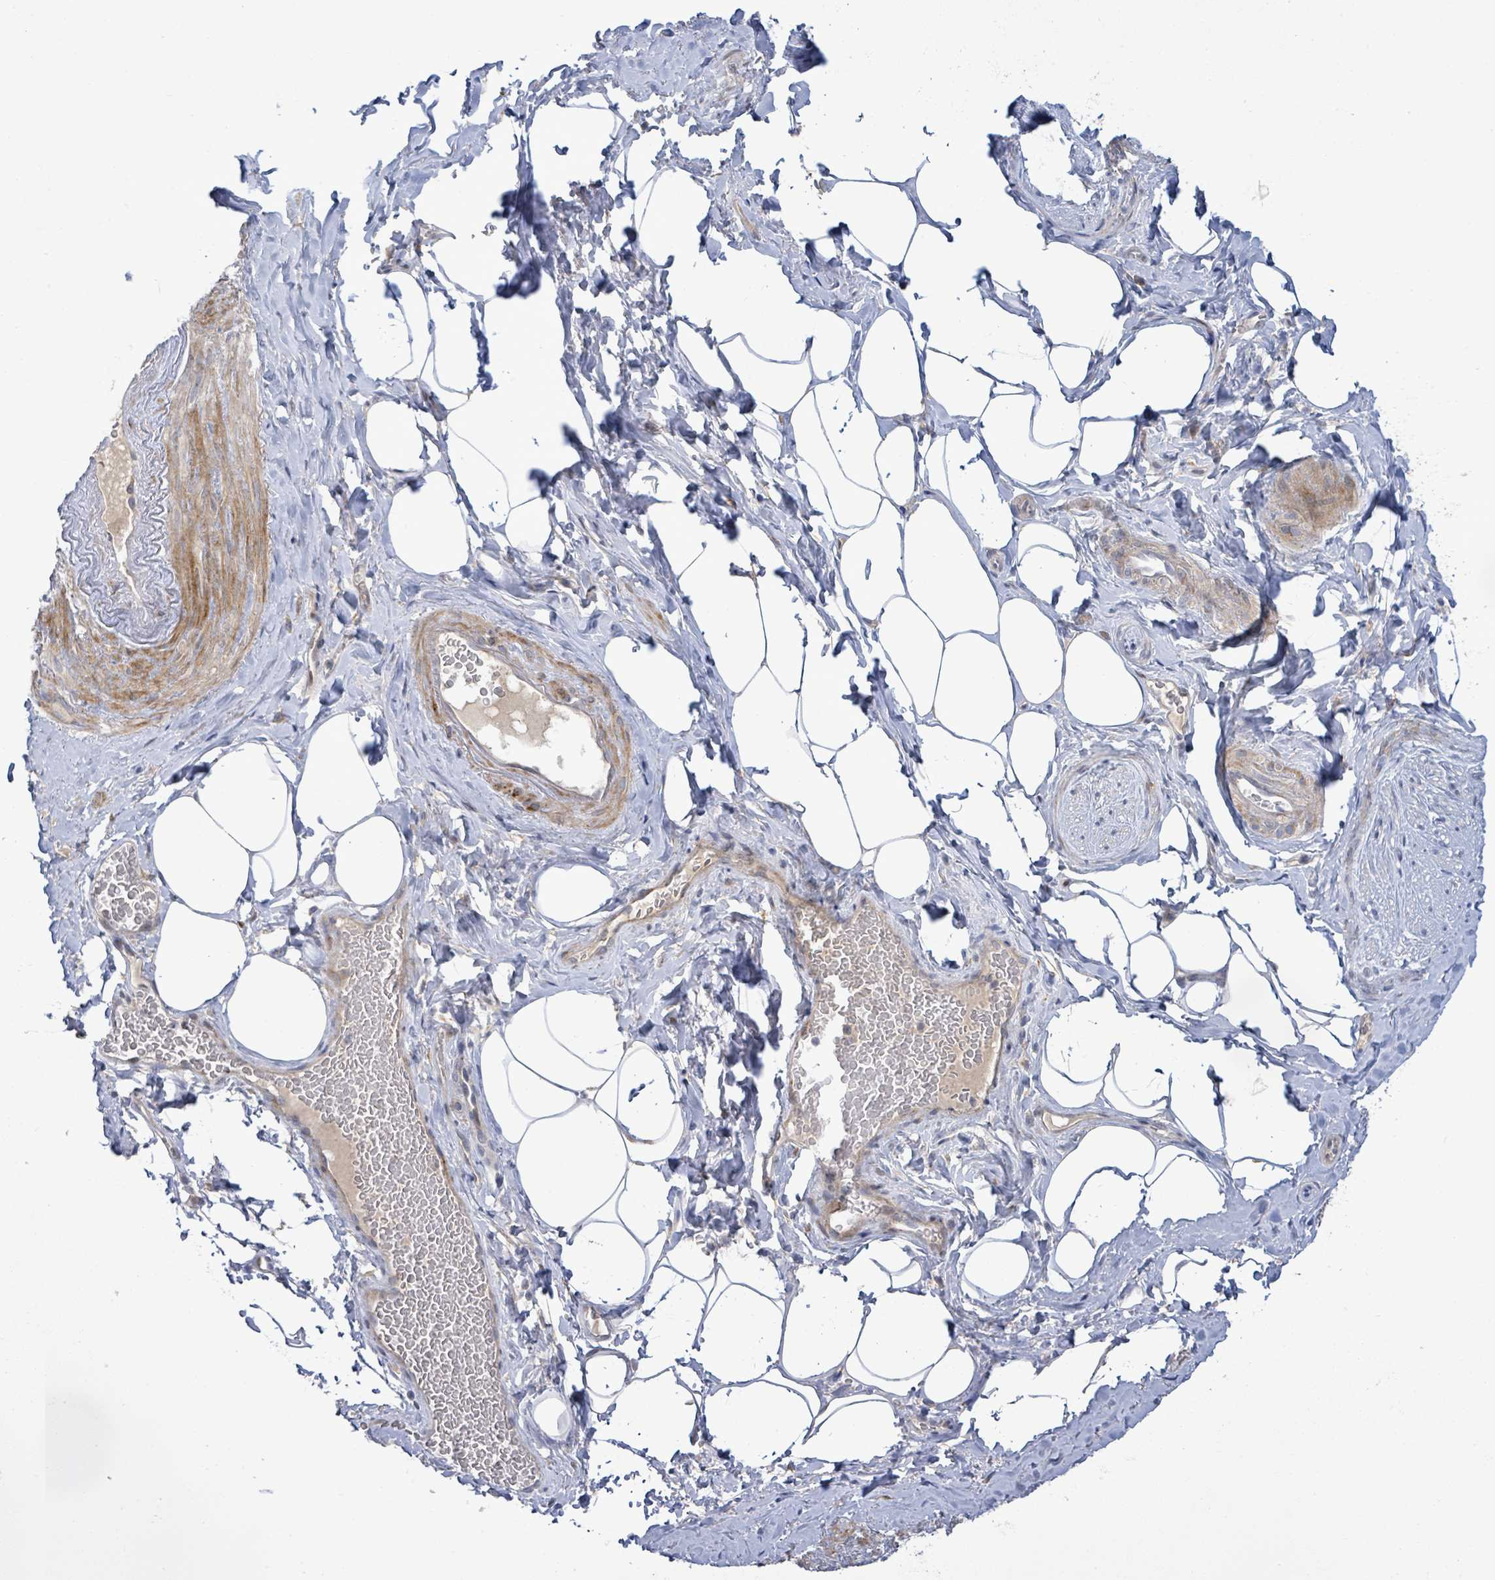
{"staining": {"intensity": "moderate", "quantity": "25%-75%", "location": "cytoplasmic/membranous"}, "tissue": "smooth muscle", "cell_type": "Smooth muscle cells", "image_type": "normal", "snomed": [{"axis": "morphology", "description": "Normal tissue, NOS"}, {"axis": "topography", "description": "Smooth muscle"}, {"axis": "topography", "description": "Peripheral nerve tissue"}], "caption": "A high-resolution photomicrograph shows IHC staining of benign smooth muscle, which demonstrates moderate cytoplasmic/membranous expression in about 25%-75% of smooth muscle cells. Using DAB (brown) and hematoxylin (blue) stains, captured at high magnification using brightfield microscopy.", "gene": "SLIT3", "patient": {"sex": "male", "age": 69}}